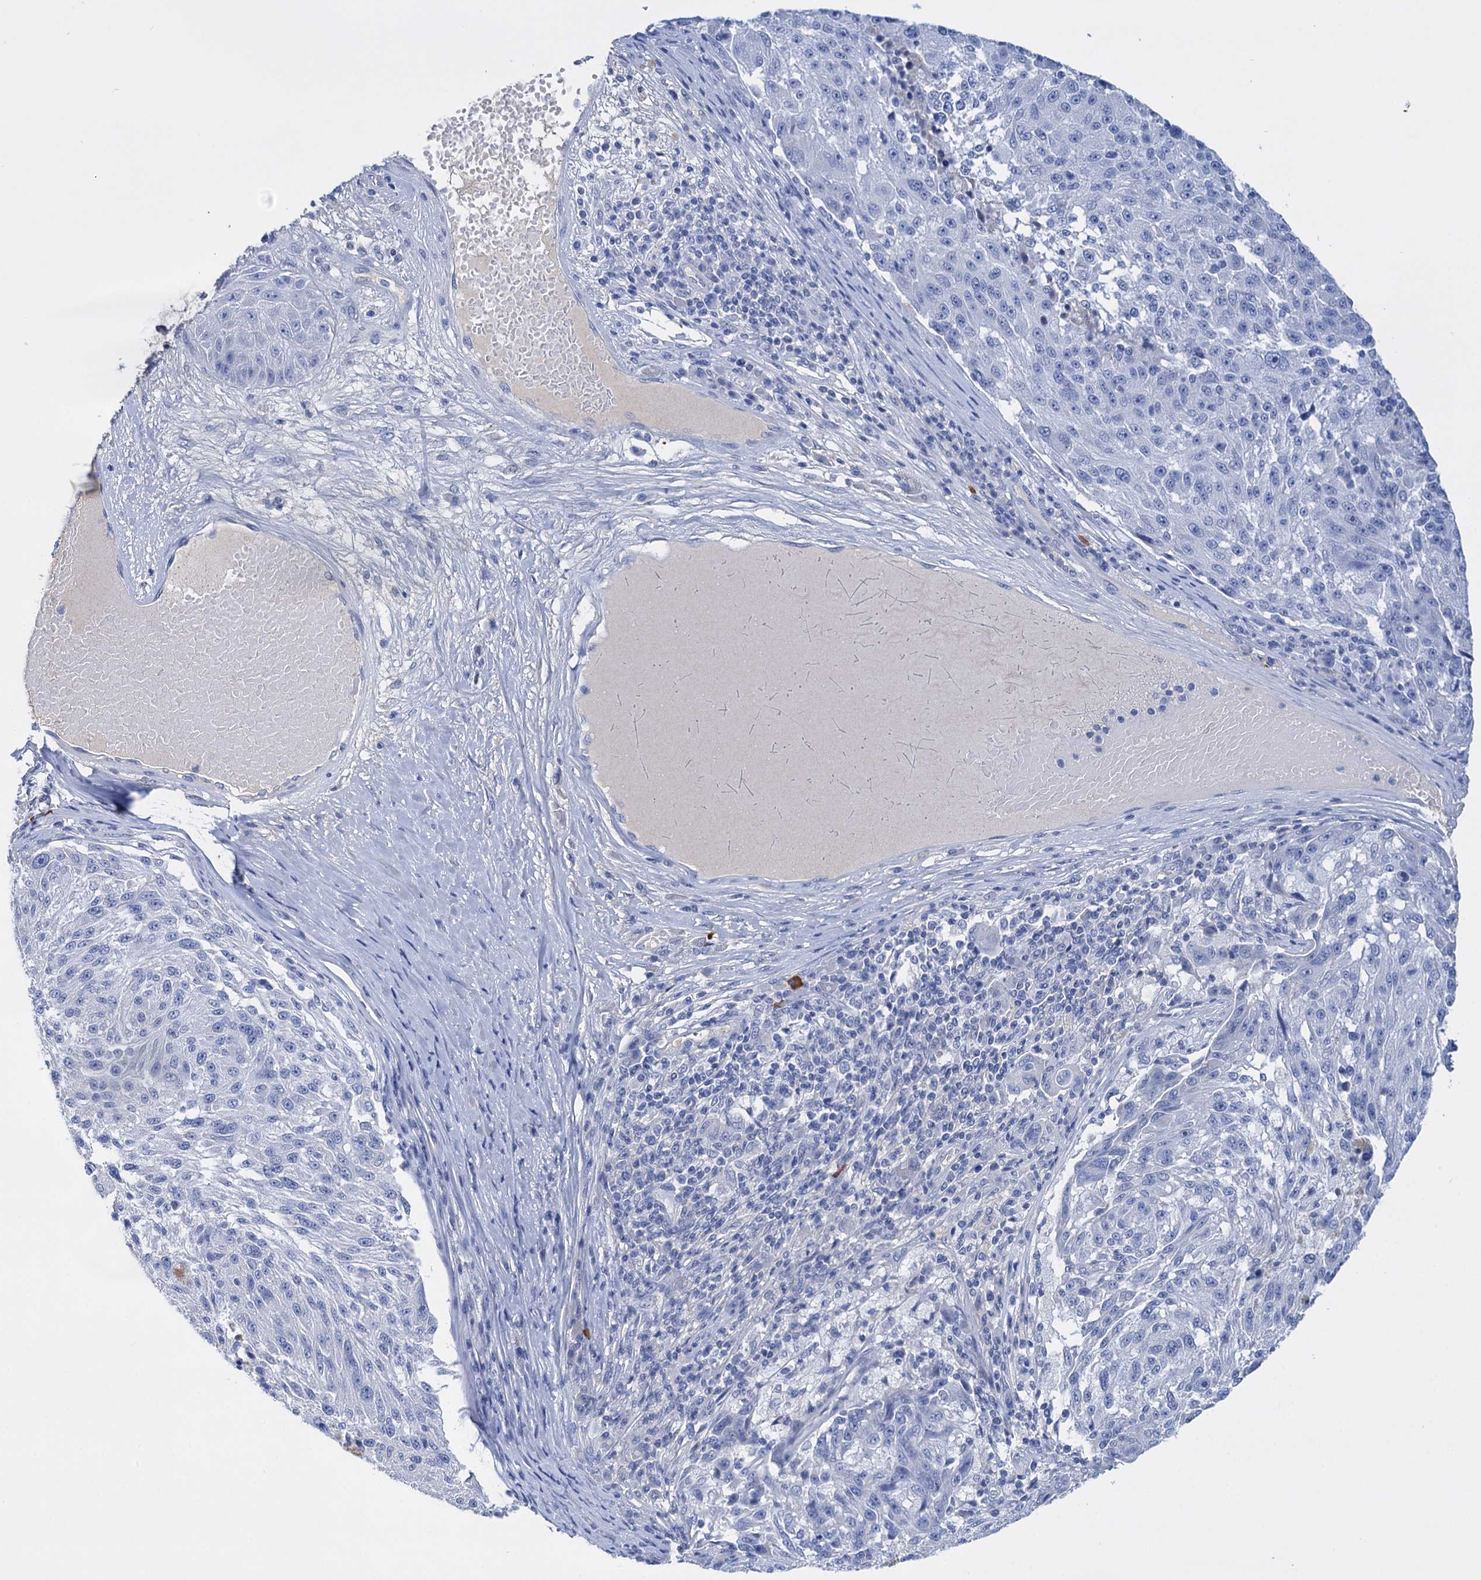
{"staining": {"intensity": "negative", "quantity": "none", "location": "none"}, "tissue": "melanoma", "cell_type": "Tumor cells", "image_type": "cancer", "snomed": [{"axis": "morphology", "description": "Malignant melanoma, NOS"}, {"axis": "topography", "description": "Skin"}], "caption": "This is an immunohistochemistry histopathology image of melanoma. There is no positivity in tumor cells.", "gene": "FBXW12", "patient": {"sex": "male", "age": 53}}